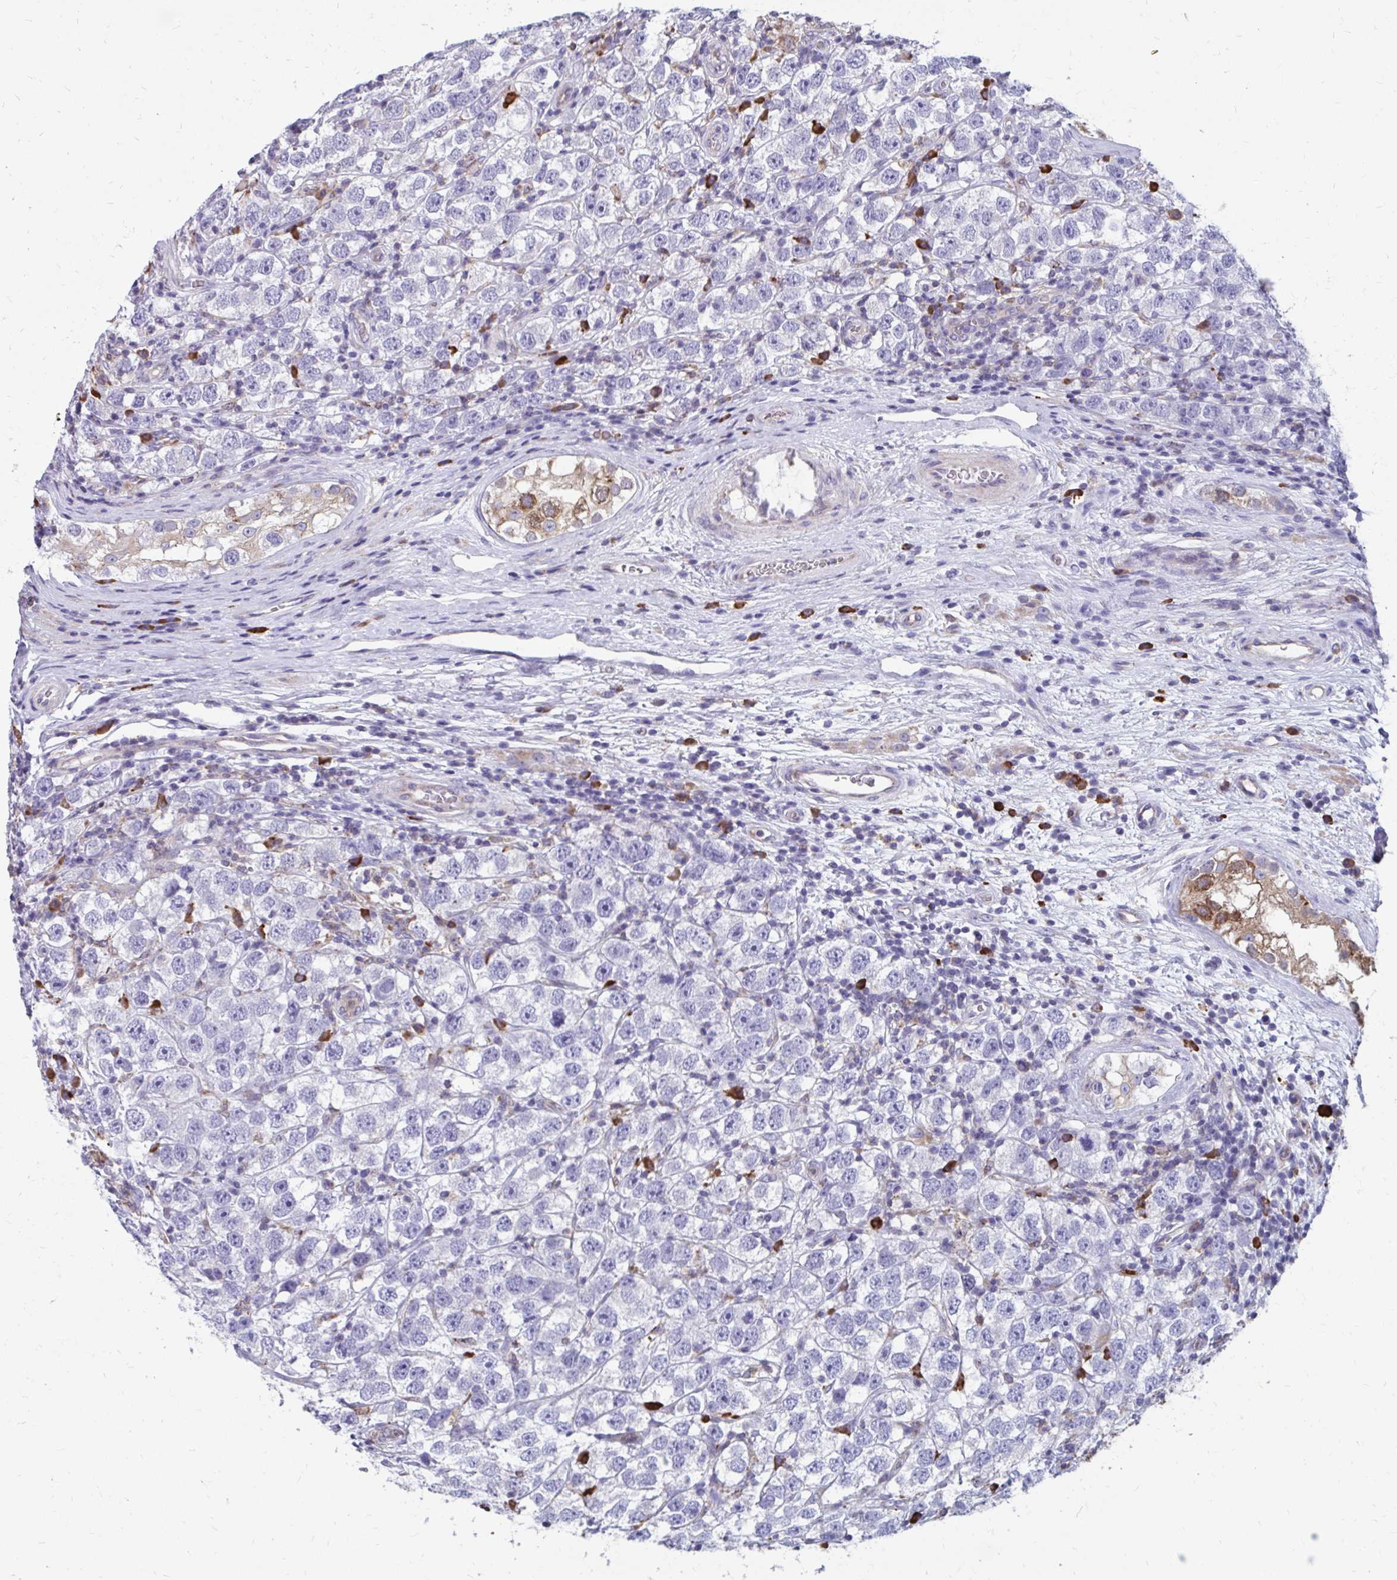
{"staining": {"intensity": "negative", "quantity": "none", "location": "none"}, "tissue": "testis cancer", "cell_type": "Tumor cells", "image_type": "cancer", "snomed": [{"axis": "morphology", "description": "Seminoma, NOS"}, {"axis": "topography", "description": "Testis"}], "caption": "IHC of human testis cancer reveals no positivity in tumor cells. The staining is performed using DAB (3,3'-diaminobenzidine) brown chromogen with nuclei counter-stained in using hematoxylin.", "gene": "FKBP2", "patient": {"sex": "male", "age": 26}}